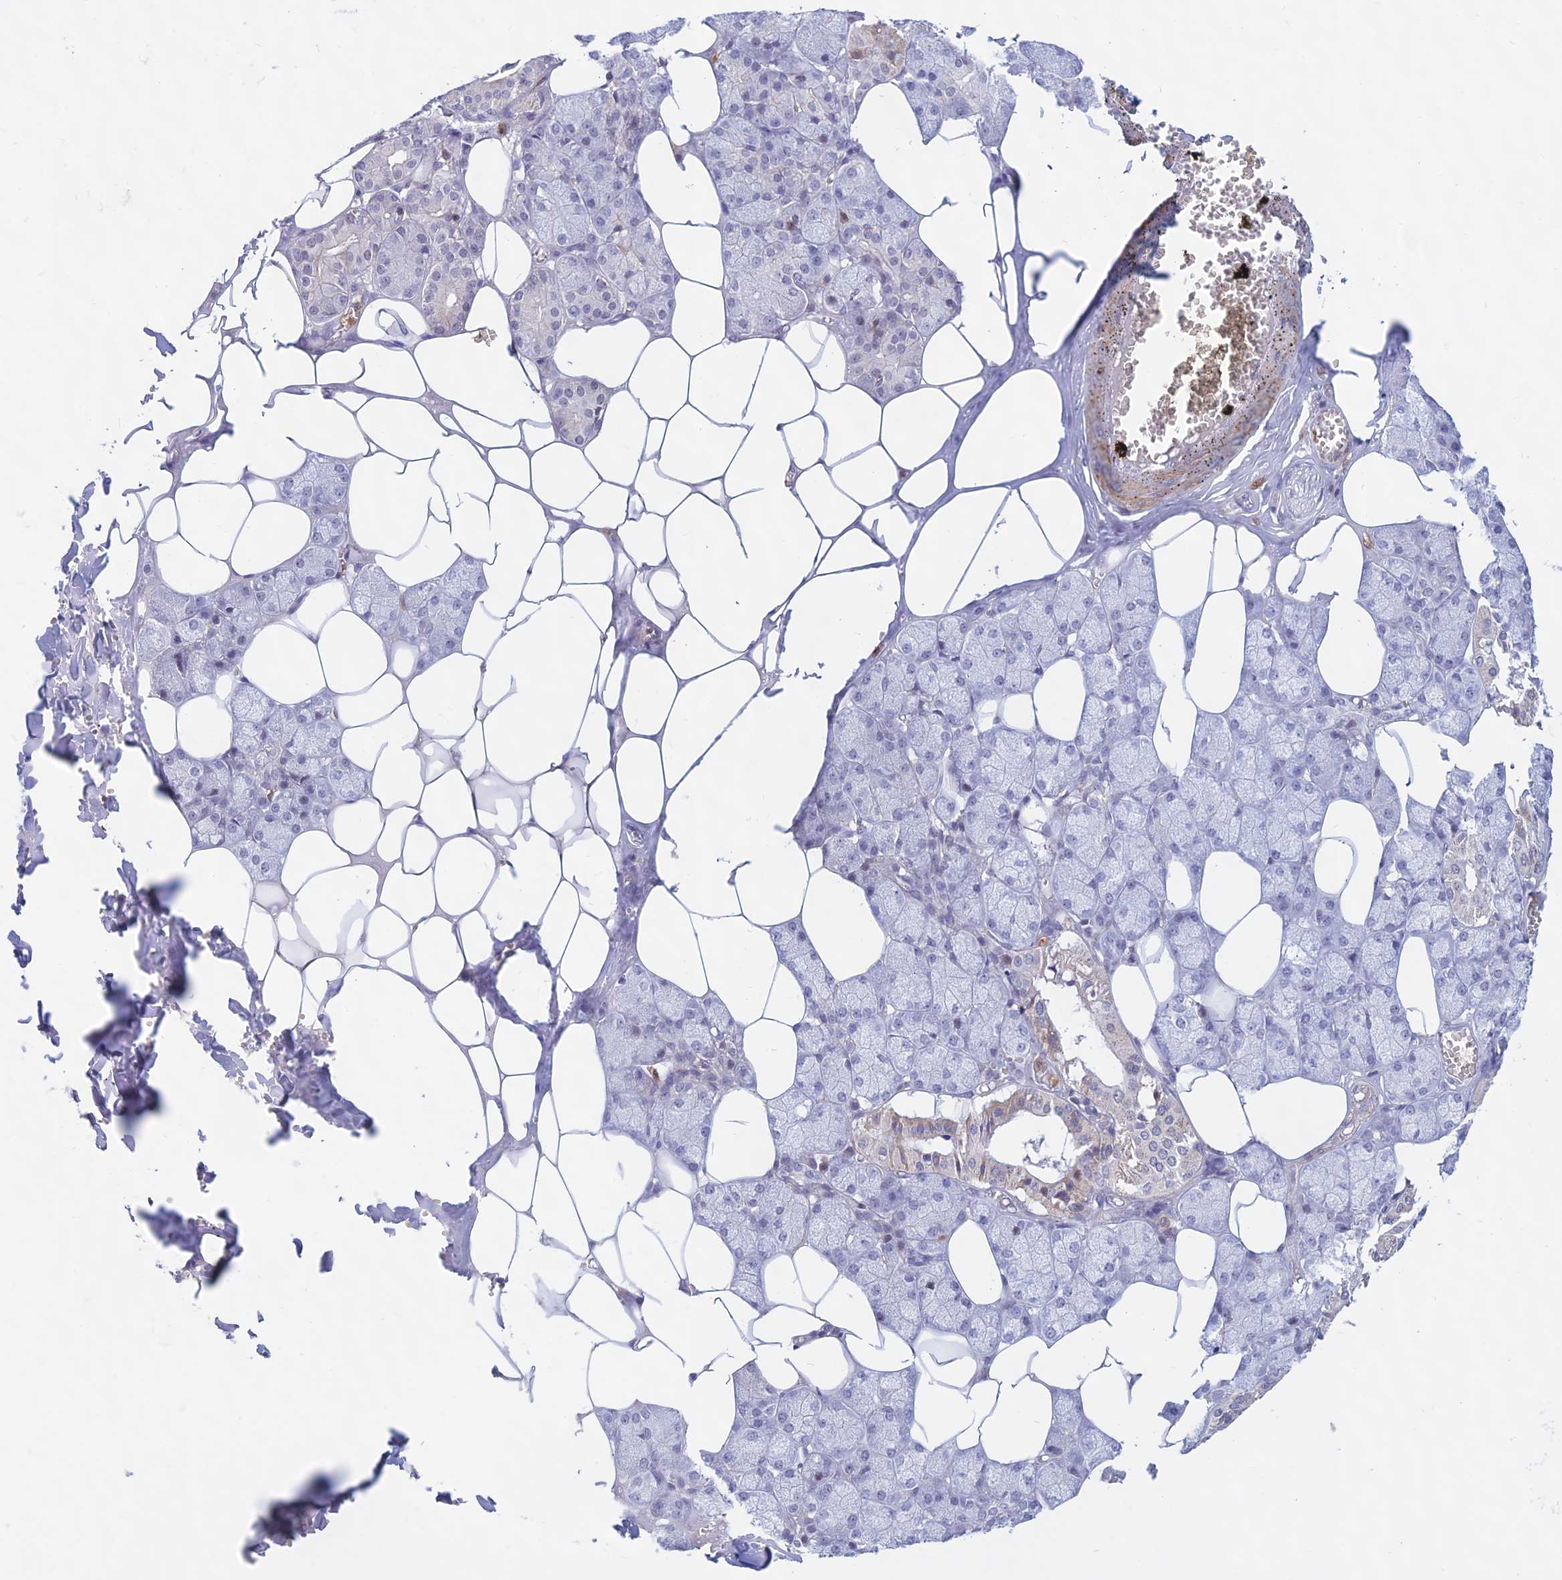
{"staining": {"intensity": "moderate", "quantity": "<25%", "location": "cytoplasmic/membranous,nuclear"}, "tissue": "salivary gland", "cell_type": "Glandular cells", "image_type": "normal", "snomed": [{"axis": "morphology", "description": "Normal tissue, NOS"}, {"axis": "topography", "description": "Salivary gland"}], "caption": "Immunohistochemical staining of normal human salivary gland demonstrates moderate cytoplasmic/membranous,nuclear protein expression in about <25% of glandular cells. Nuclei are stained in blue.", "gene": "KRR1", "patient": {"sex": "male", "age": 62}}